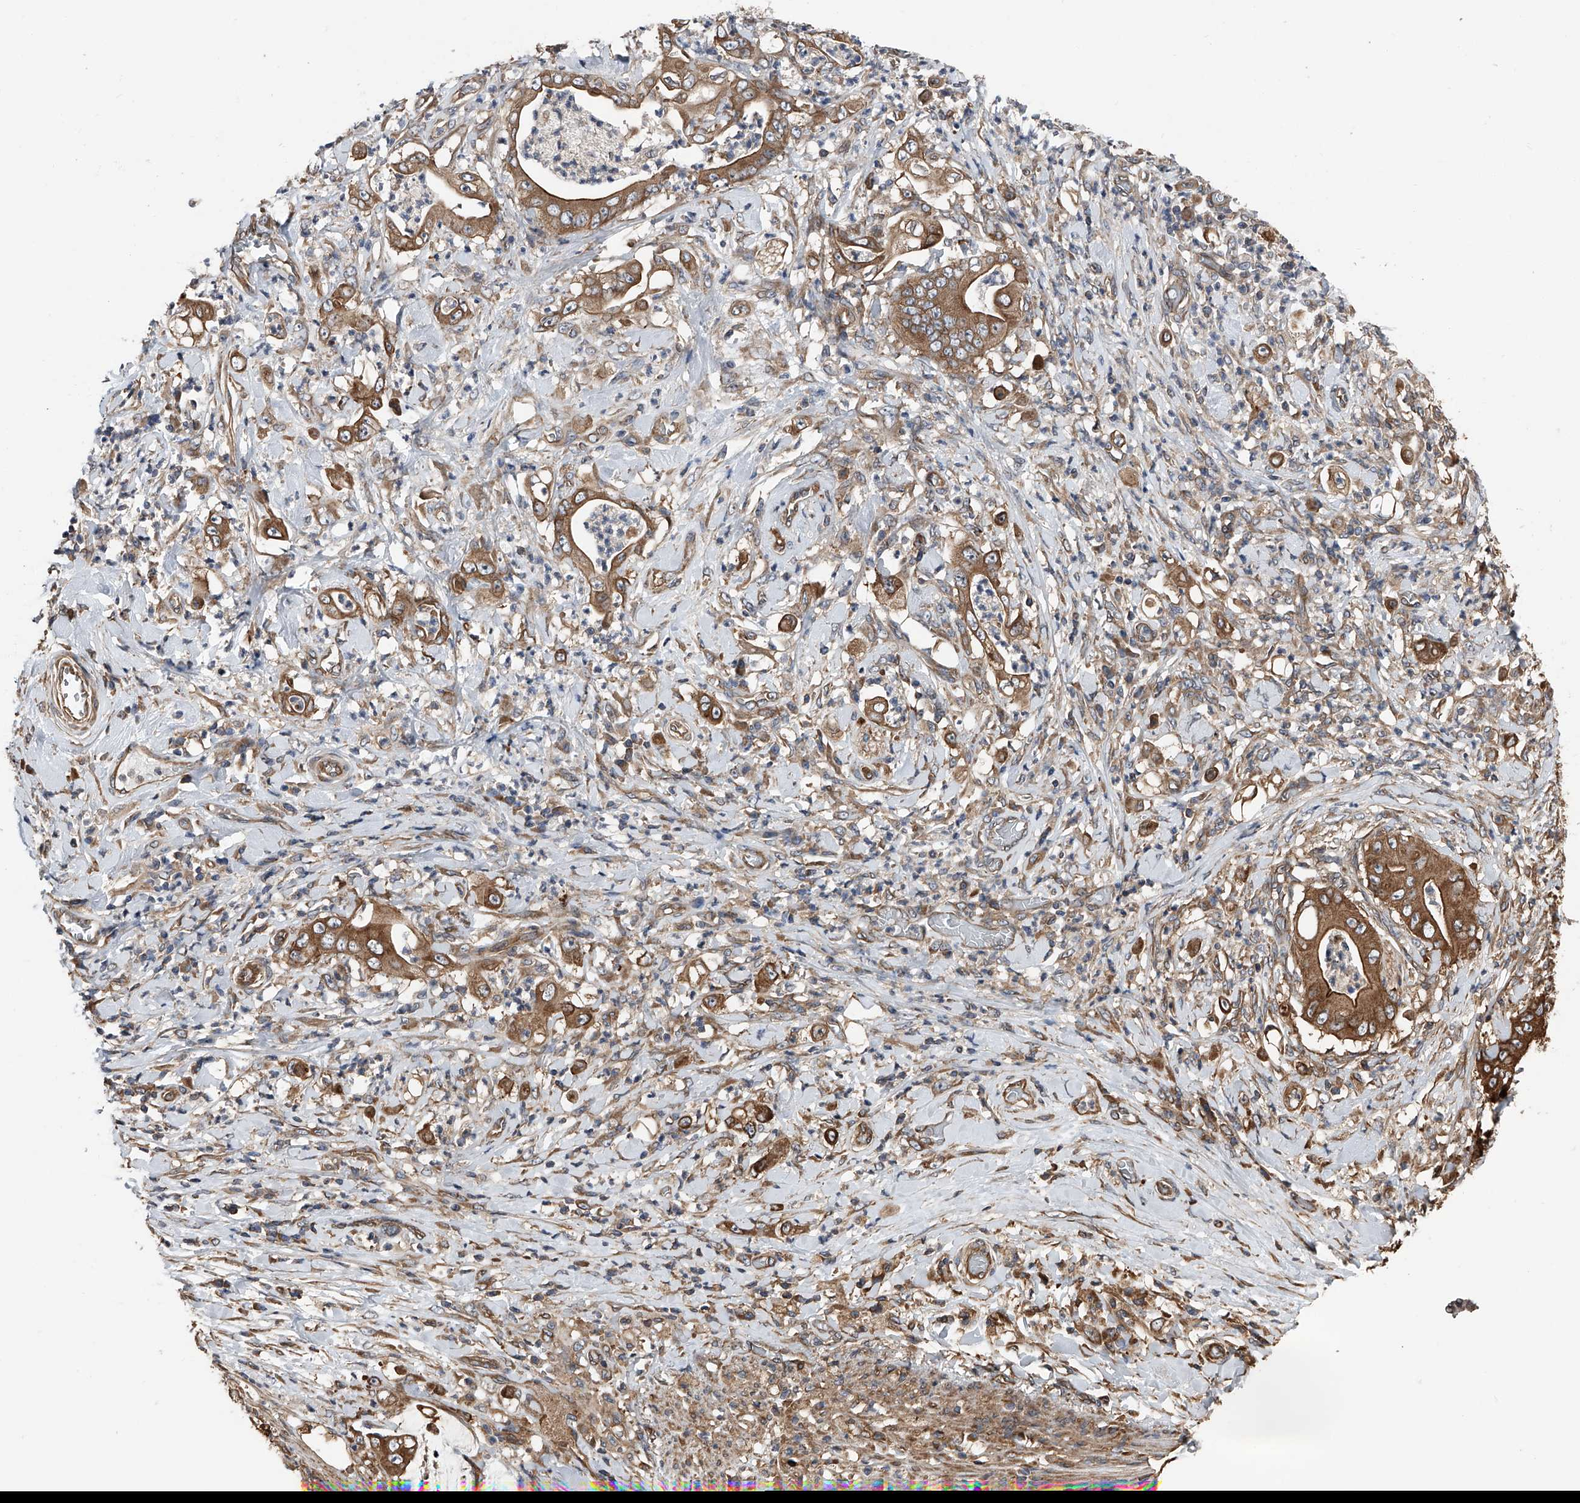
{"staining": {"intensity": "strong", "quantity": "25%-75%", "location": "cytoplasmic/membranous"}, "tissue": "stomach cancer", "cell_type": "Tumor cells", "image_type": "cancer", "snomed": [{"axis": "morphology", "description": "Adenocarcinoma, NOS"}, {"axis": "topography", "description": "Stomach"}], "caption": "Adenocarcinoma (stomach) tissue demonstrates strong cytoplasmic/membranous positivity in about 25%-75% of tumor cells", "gene": "KCNJ2", "patient": {"sex": "female", "age": 73}}